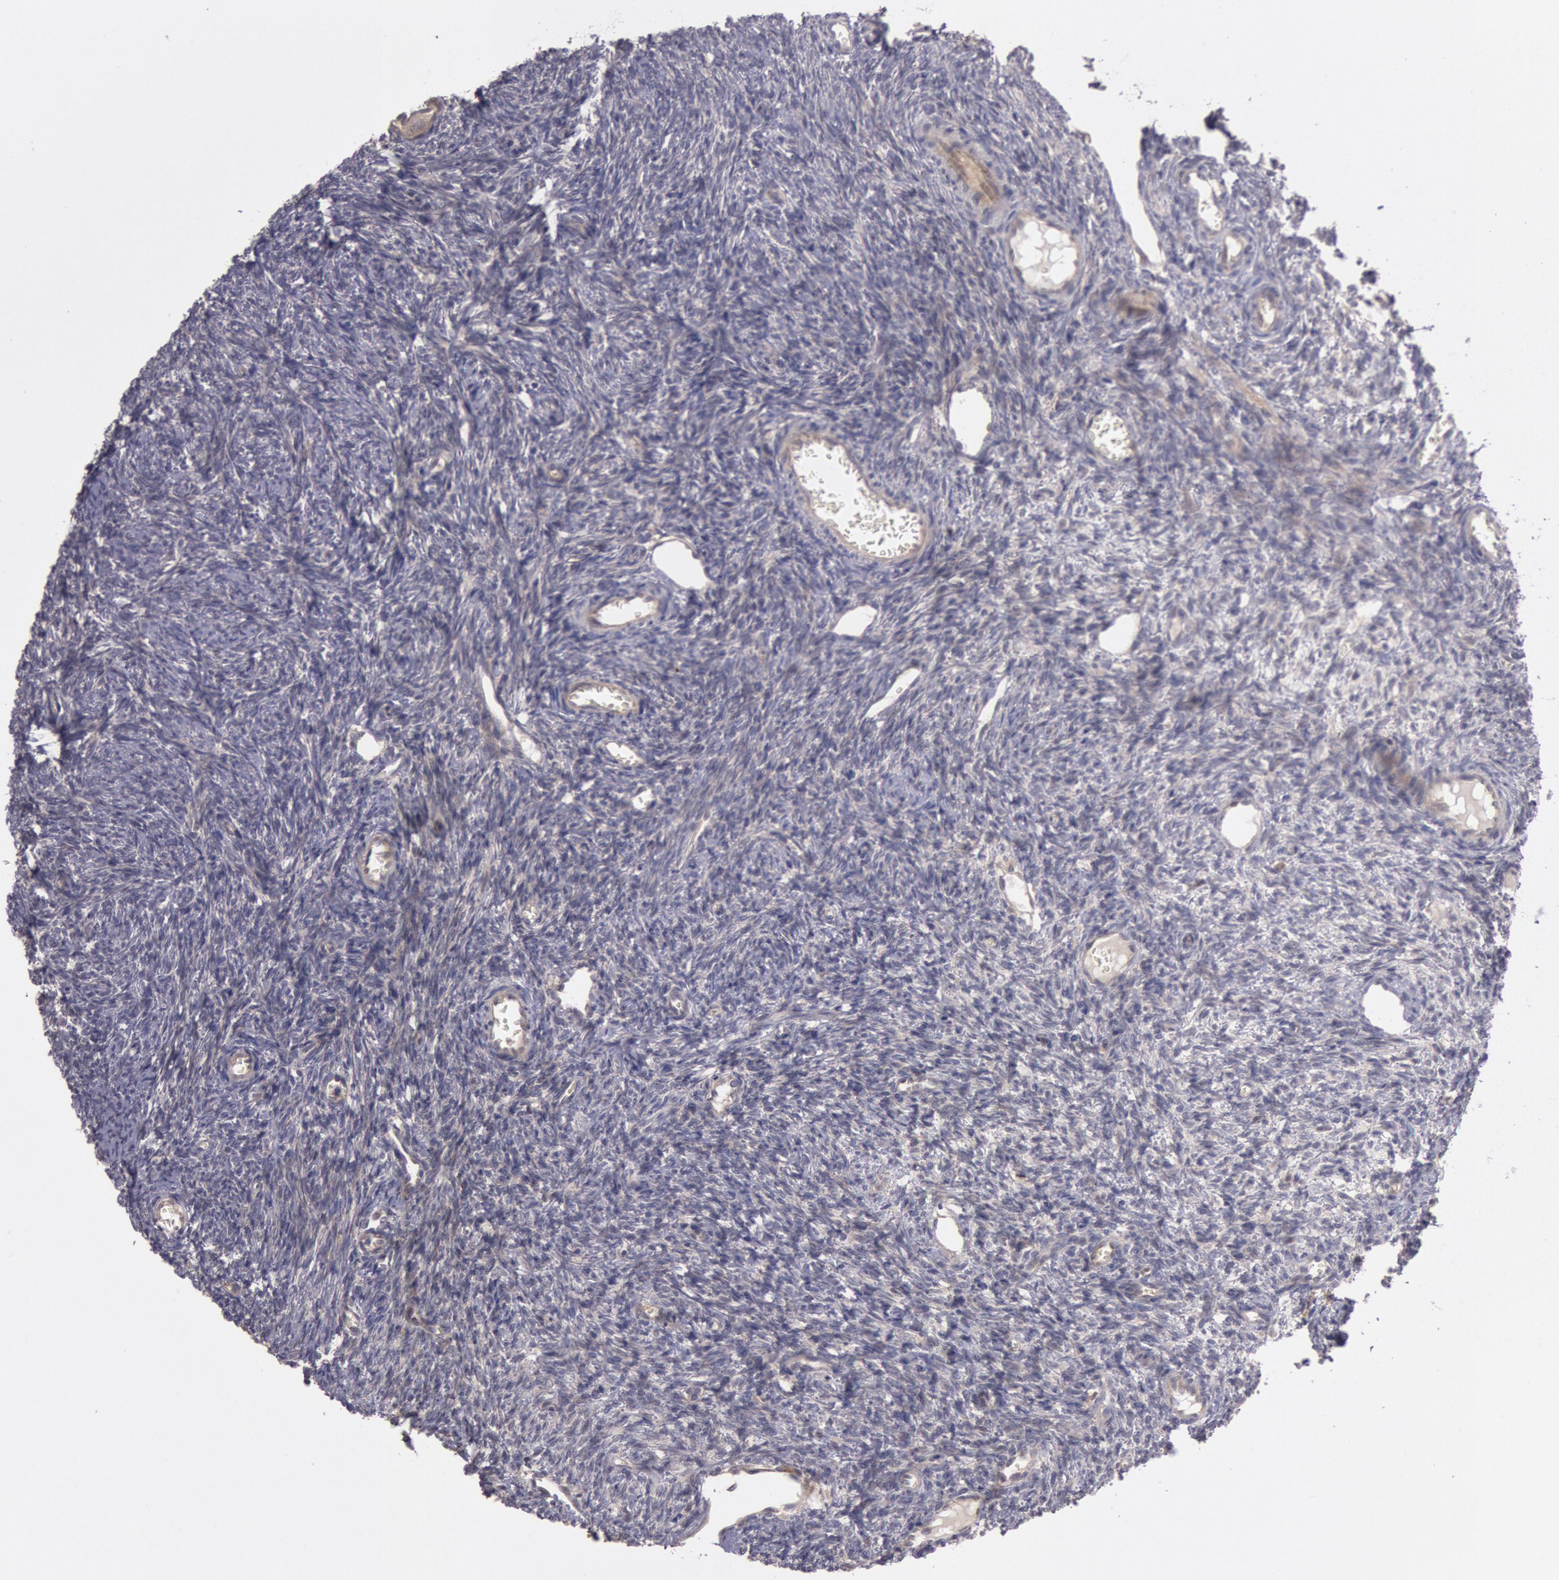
{"staining": {"intensity": "weak", "quantity": "<25%", "location": "cytoplasmic/membranous"}, "tissue": "ovary", "cell_type": "Ovarian stroma cells", "image_type": "normal", "snomed": [{"axis": "morphology", "description": "Normal tissue, NOS"}, {"axis": "topography", "description": "Ovary"}], "caption": "Human ovary stained for a protein using IHC displays no staining in ovarian stroma cells.", "gene": "TRIB2", "patient": {"sex": "female", "age": 27}}